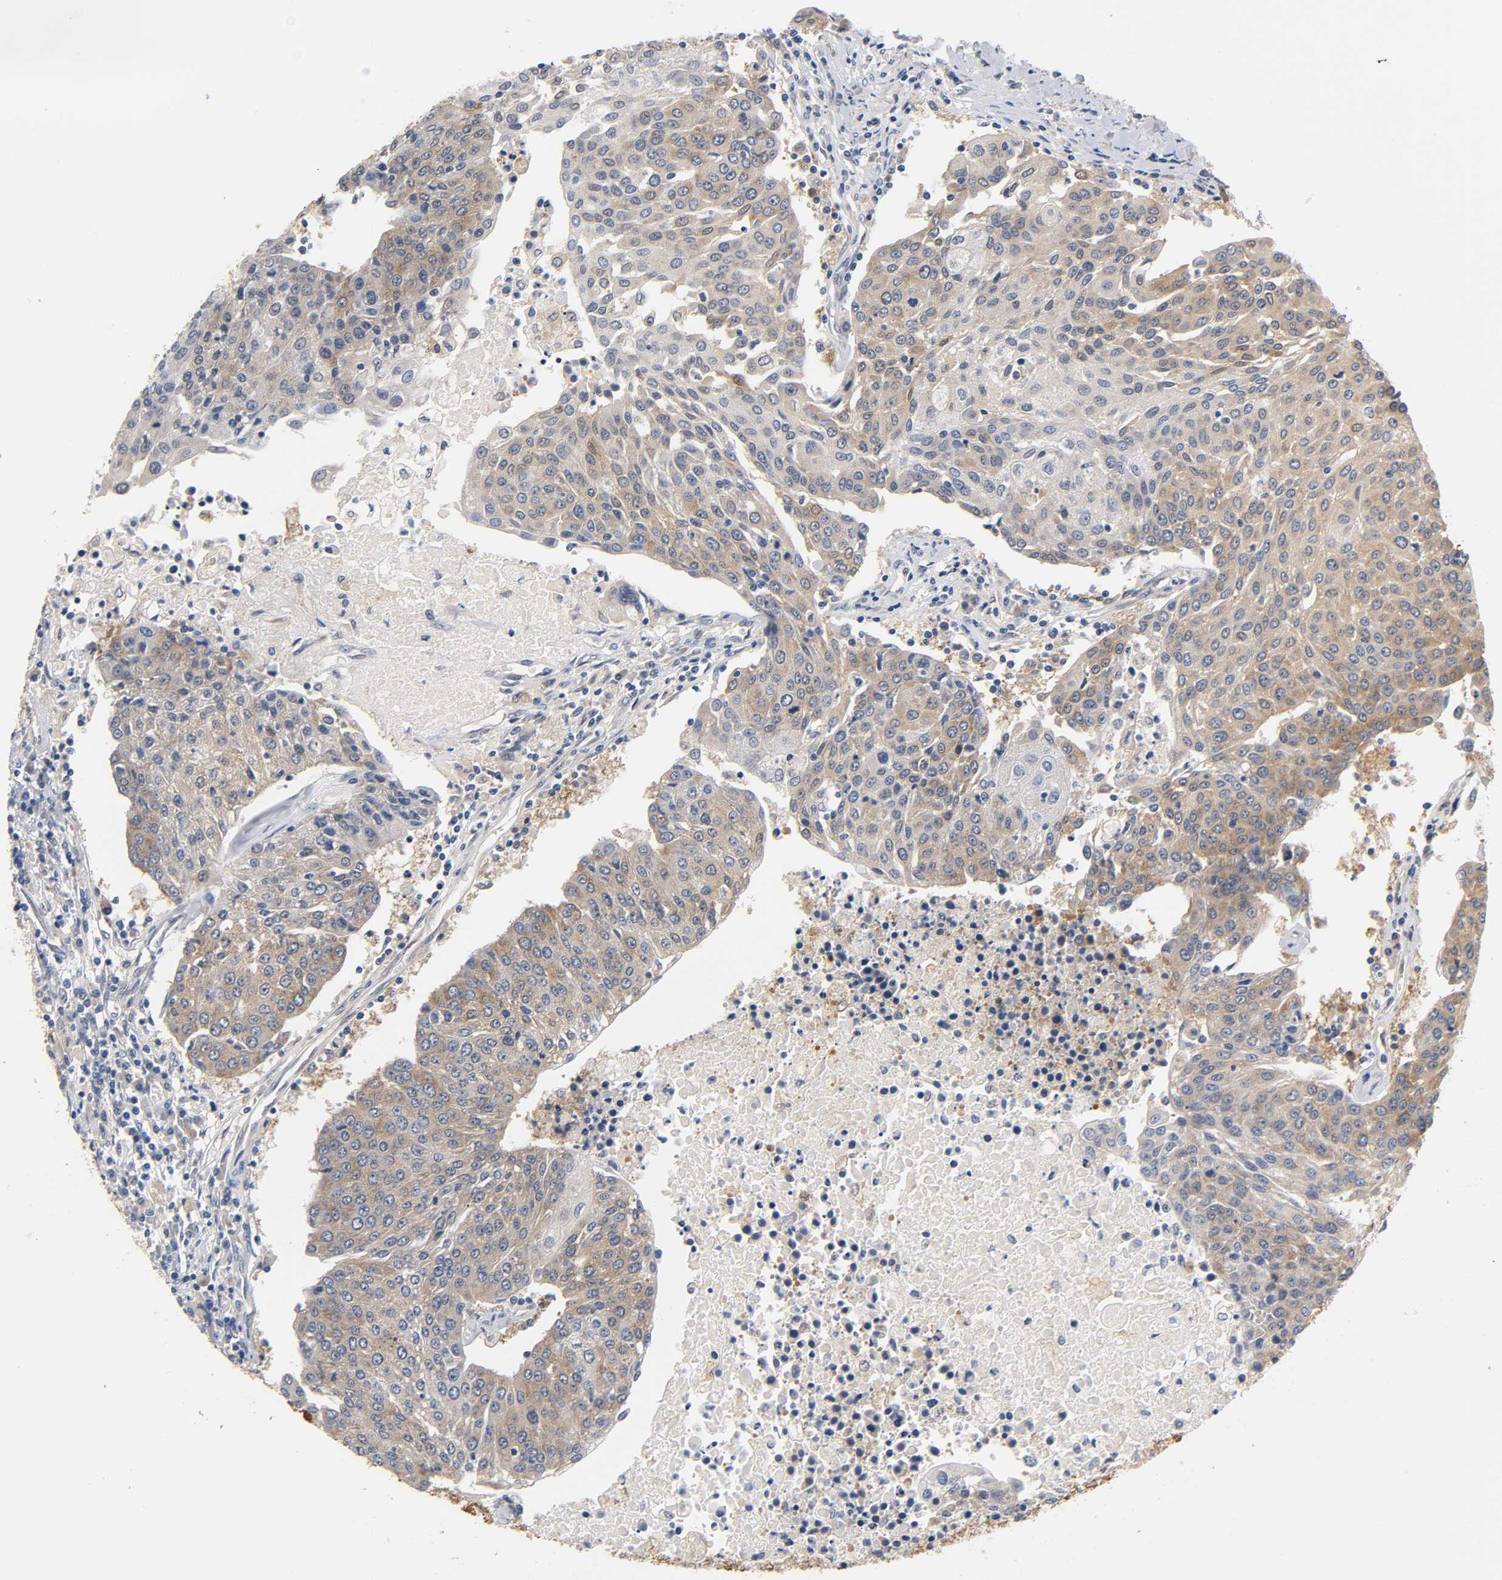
{"staining": {"intensity": "moderate", "quantity": ">75%", "location": "cytoplasmic/membranous"}, "tissue": "urothelial cancer", "cell_type": "Tumor cells", "image_type": "cancer", "snomed": [{"axis": "morphology", "description": "Urothelial carcinoma, High grade"}, {"axis": "topography", "description": "Urinary bladder"}], "caption": "Human high-grade urothelial carcinoma stained with a protein marker shows moderate staining in tumor cells.", "gene": "FYN", "patient": {"sex": "female", "age": 85}}